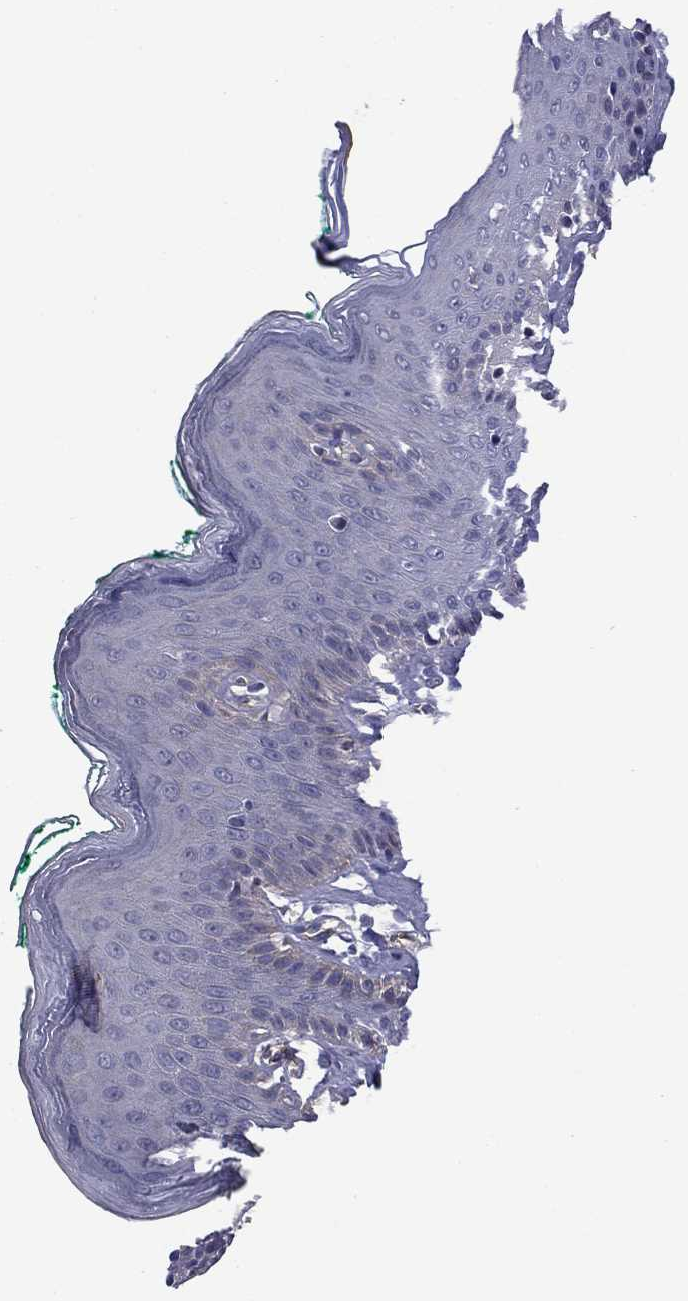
{"staining": {"intensity": "negative", "quantity": "none", "location": "none"}, "tissue": "skin", "cell_type": "Epidermal cells", "image_type": "normal", "snomed": [{"axis": "morphology", "description": "Normal tissue, NOS"}, {"axis": "topography", "description": "Vulva"}], "caption": "Protein analysis of benign skin displays no significant positivity in epidermal cells.", "gene": "TCHH", "patient": {"sex": "female", "age": 66}}